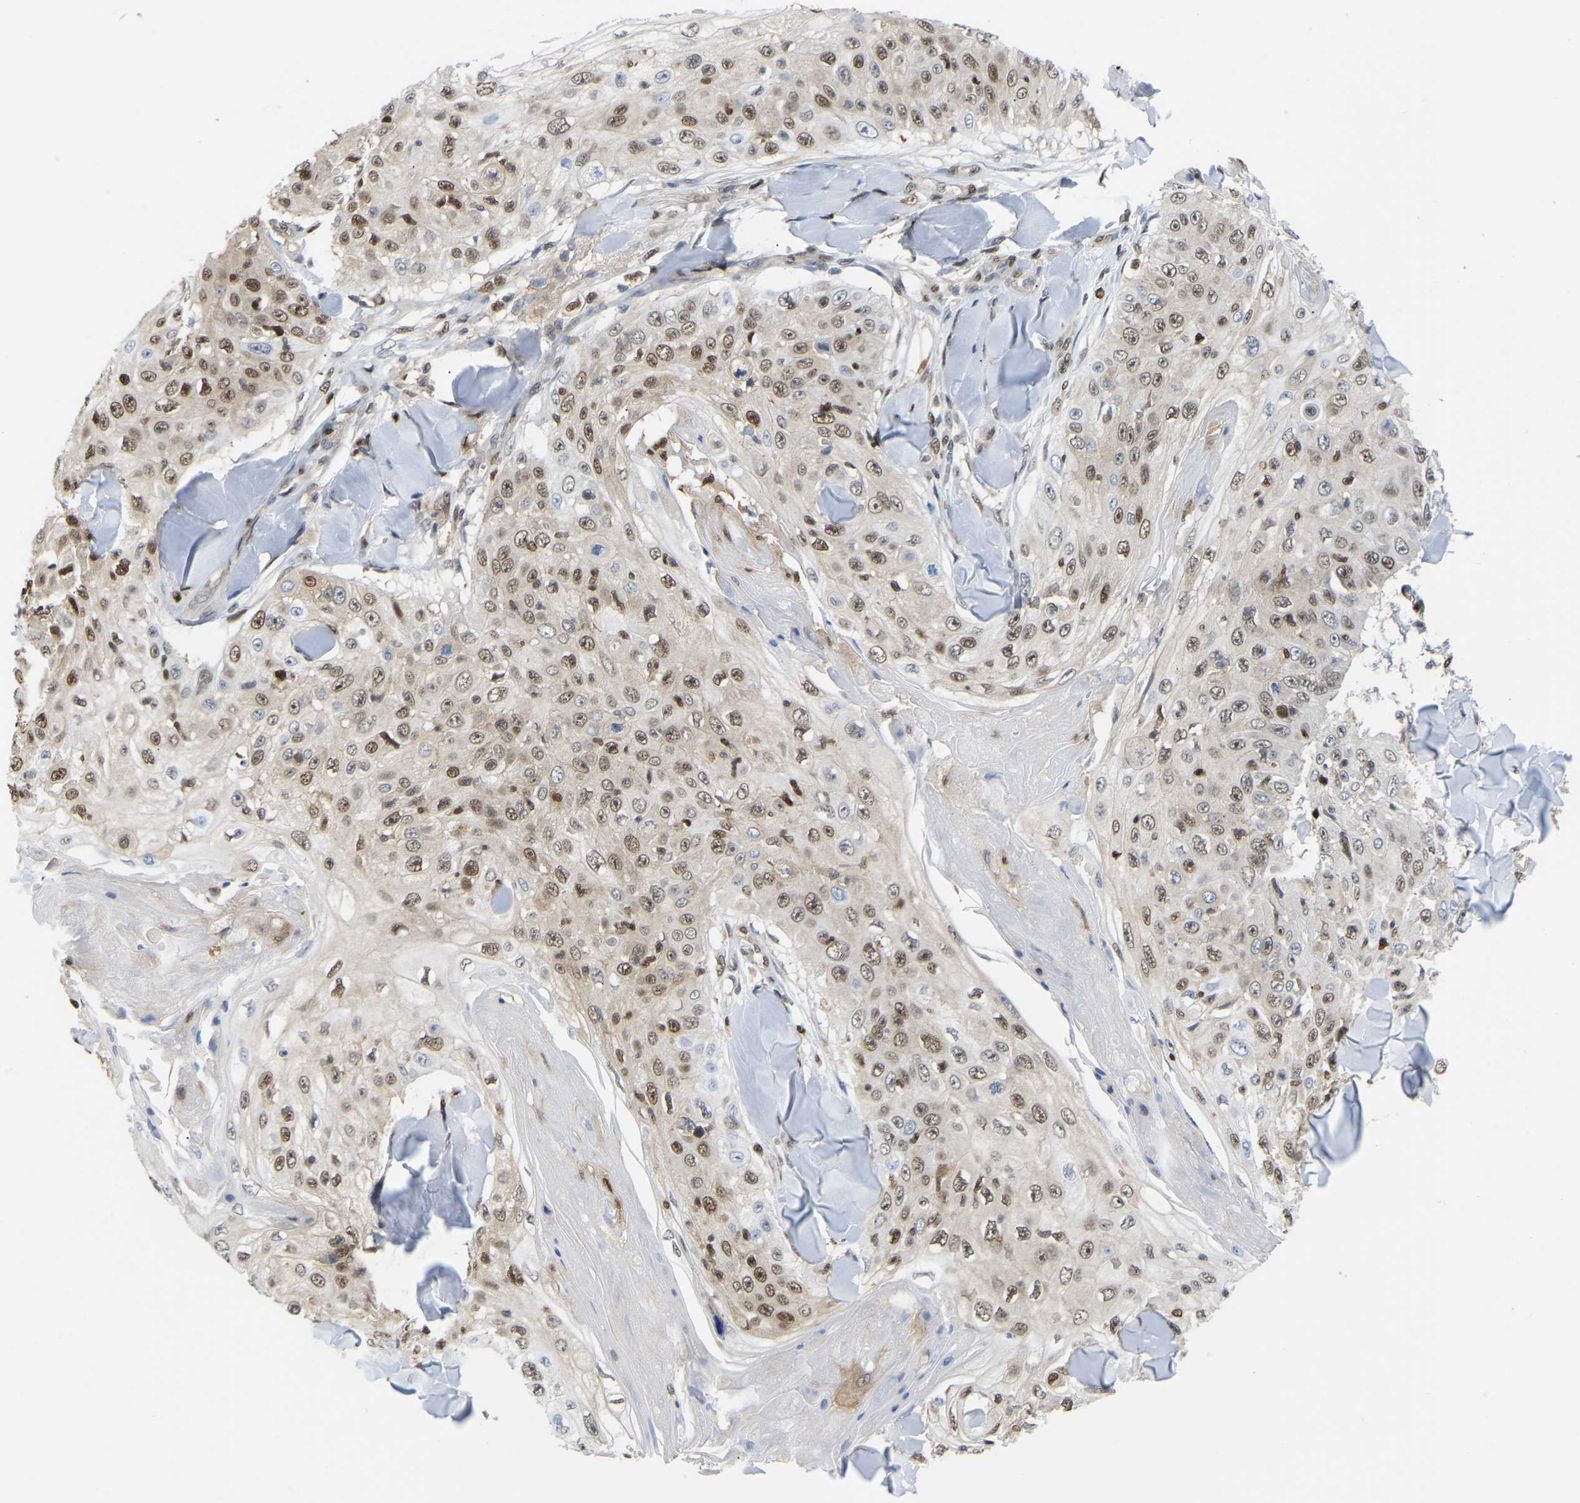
{"staining": {"intensity": "moderate", "quantity": ">75%", "location": "nuclear"}, "tissue": "skin cancer", "cell_type": "Tumor cells", "image_type": "cancer", "snomed": [{"axis": "morphology", "description": "Squamous cell carcinoma, NOS"}, {"axis": "topography", "description": "Skin"}], "caption": "The immunohistochemical stain highlights moderate nuclear expression in tumor cells of skin cancer (squamous cell carcinoma) tissue. (IHC, brightfield microscopy, high magnification).", "gene": "KLRG2", "patient": {"sex": "male", "age": 86}}